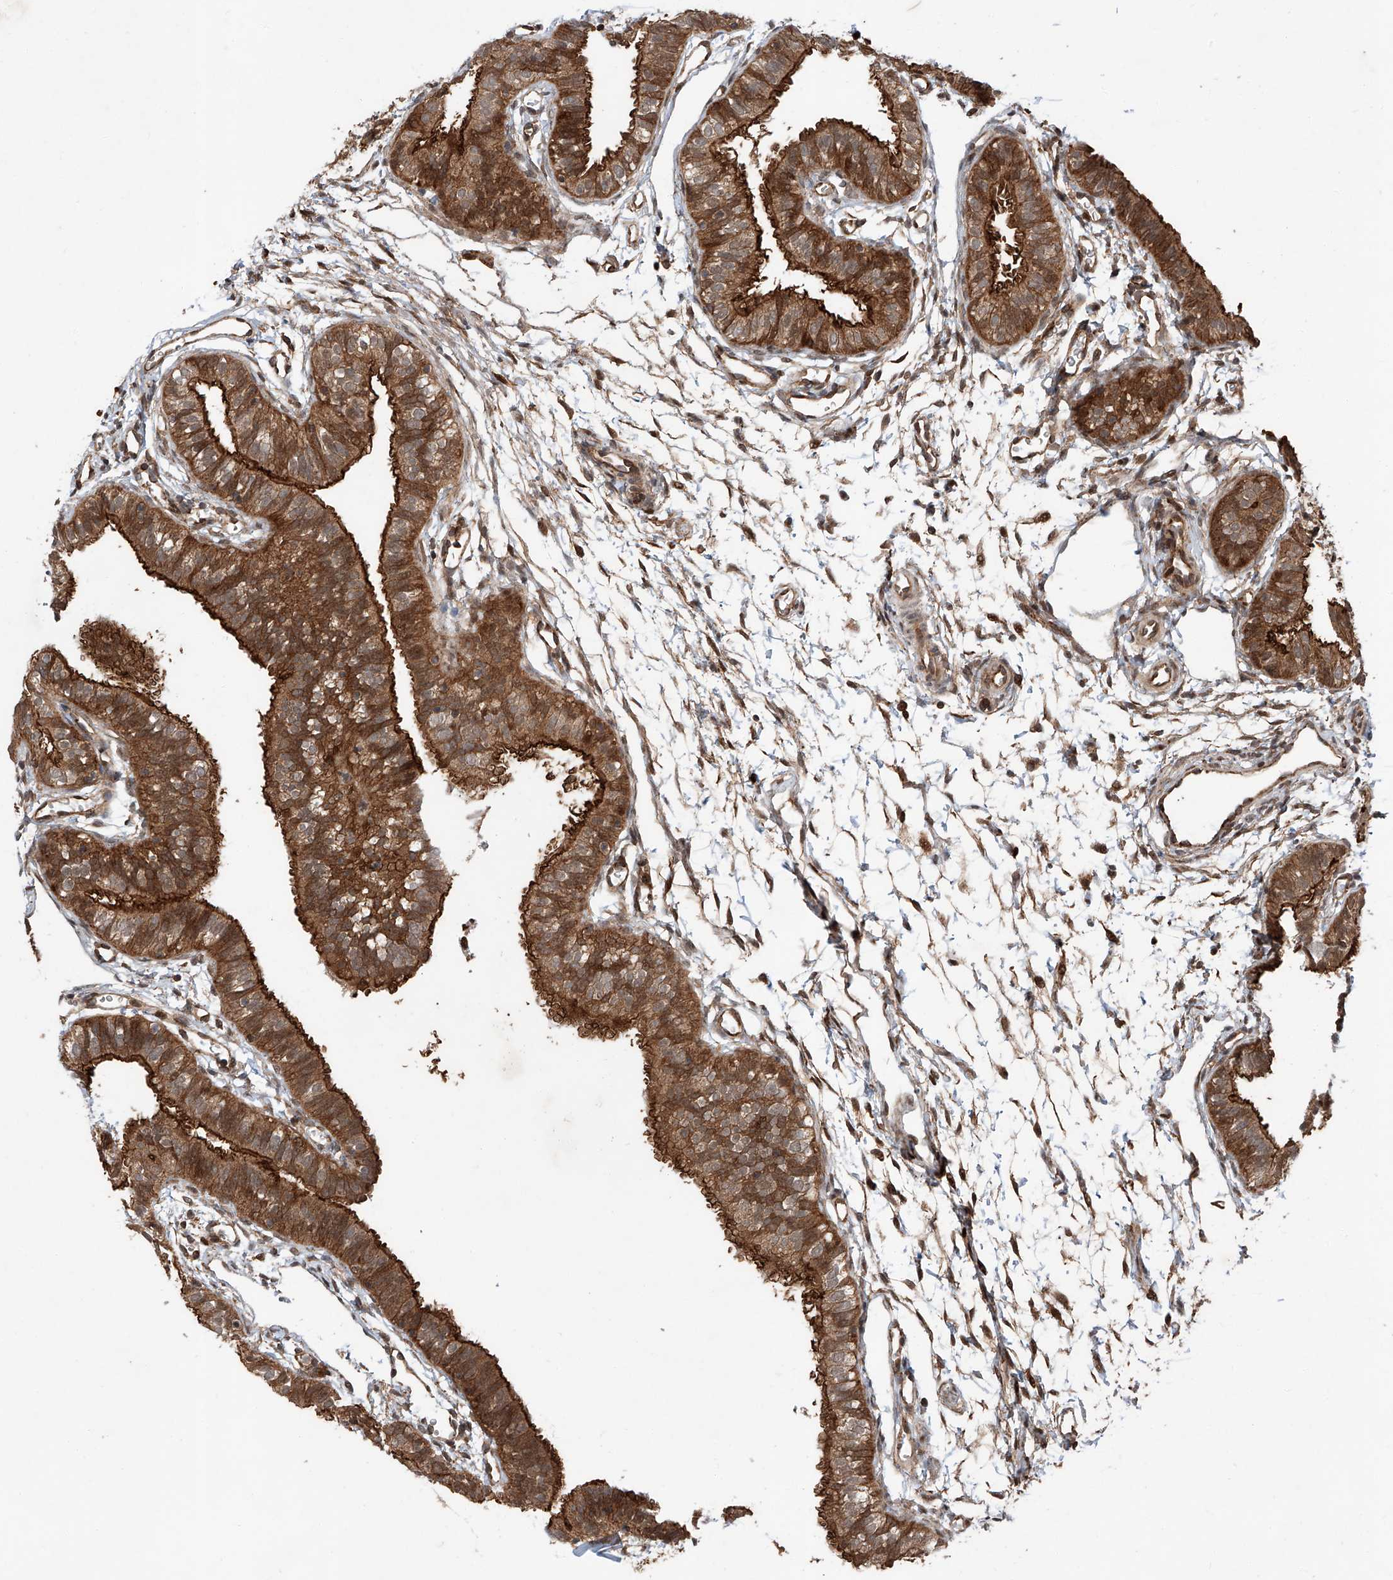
{"staining": {"intensity": "strong", "quantity": "25%-75%", "location": "cytoplasmic/membranous,nuclear"}, "tissue": "fallopian tube", "cell_type": "Glandular cells", "image_type": "normal", "snomed": [{"axis": "morphology", "description": "Normal tissue, NOS"}, {"axis": "topography", "description": "Fallopian tube"}], "caption": "Strong cytoplasmic/membranous,nuclear protein staining is present in approximately 25%-75% of glandular cells in fallopian tube. The staining was performed using DAB, with brown indicating positive protein expression. Nuclei are stained blue with hematoxylin.", "gene": "ZFP28", "patient": {"sex": "female", "age": 35}}